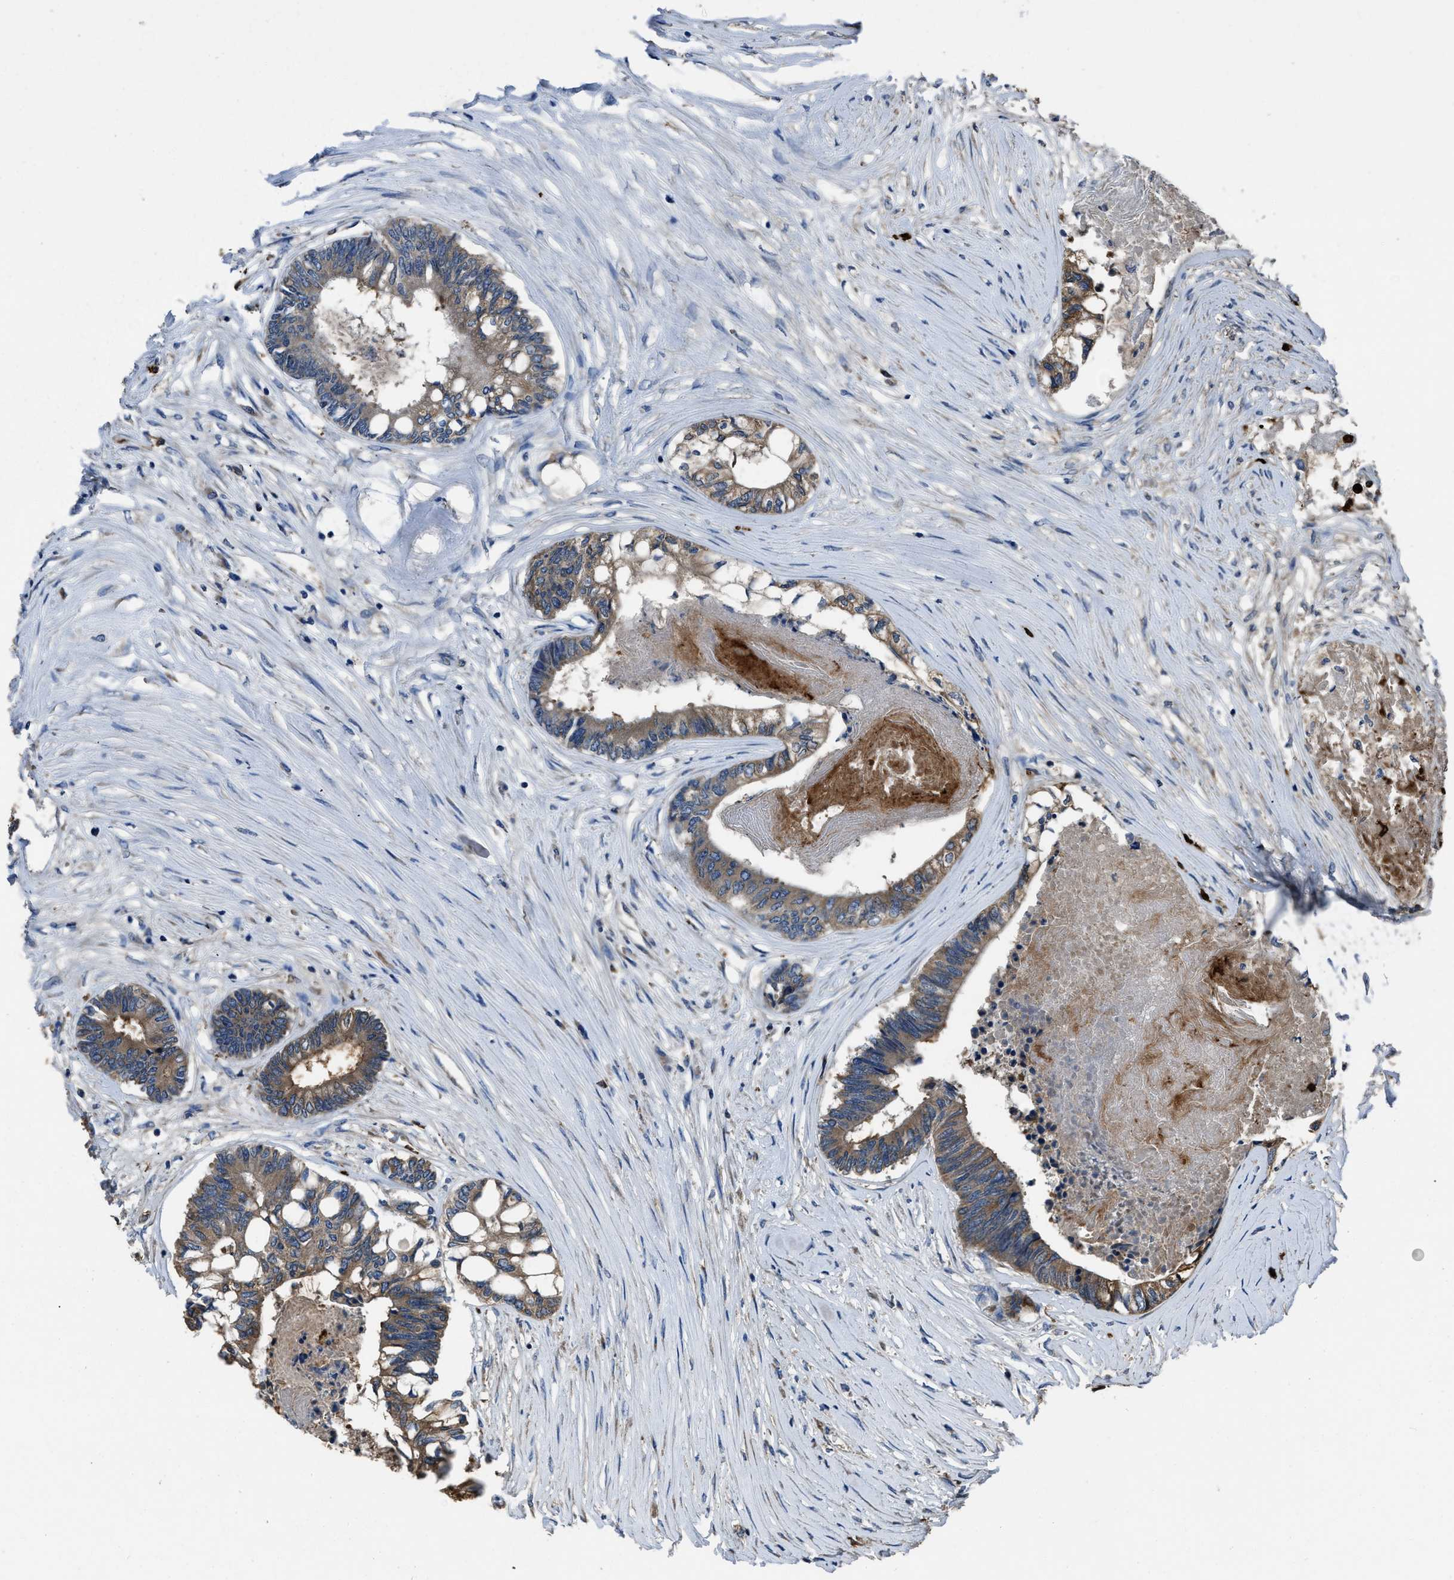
{"staining": {"intensity": "moderate", "quantity": ">75%", "location": "cytoplasmic/membranous"}, "tissue": "colorectal cancer", "cell_type": "Tumor cells", "image_type": "cancer", "snomed": [{"axis": "morphology", "description": "Adenocarcinoma, NOS"}, {"axis": "topography", "description": "Rectum"}], "caption": "Colorectal cancer (adenocarcinoma) was stained to show a protein in brown. There is medium levels of moderate cytoplasmic/membranous staining in about >75% of tumor cells.", "gene": "ANGPT1", "patient": {"sex": "male", "age": 63}}